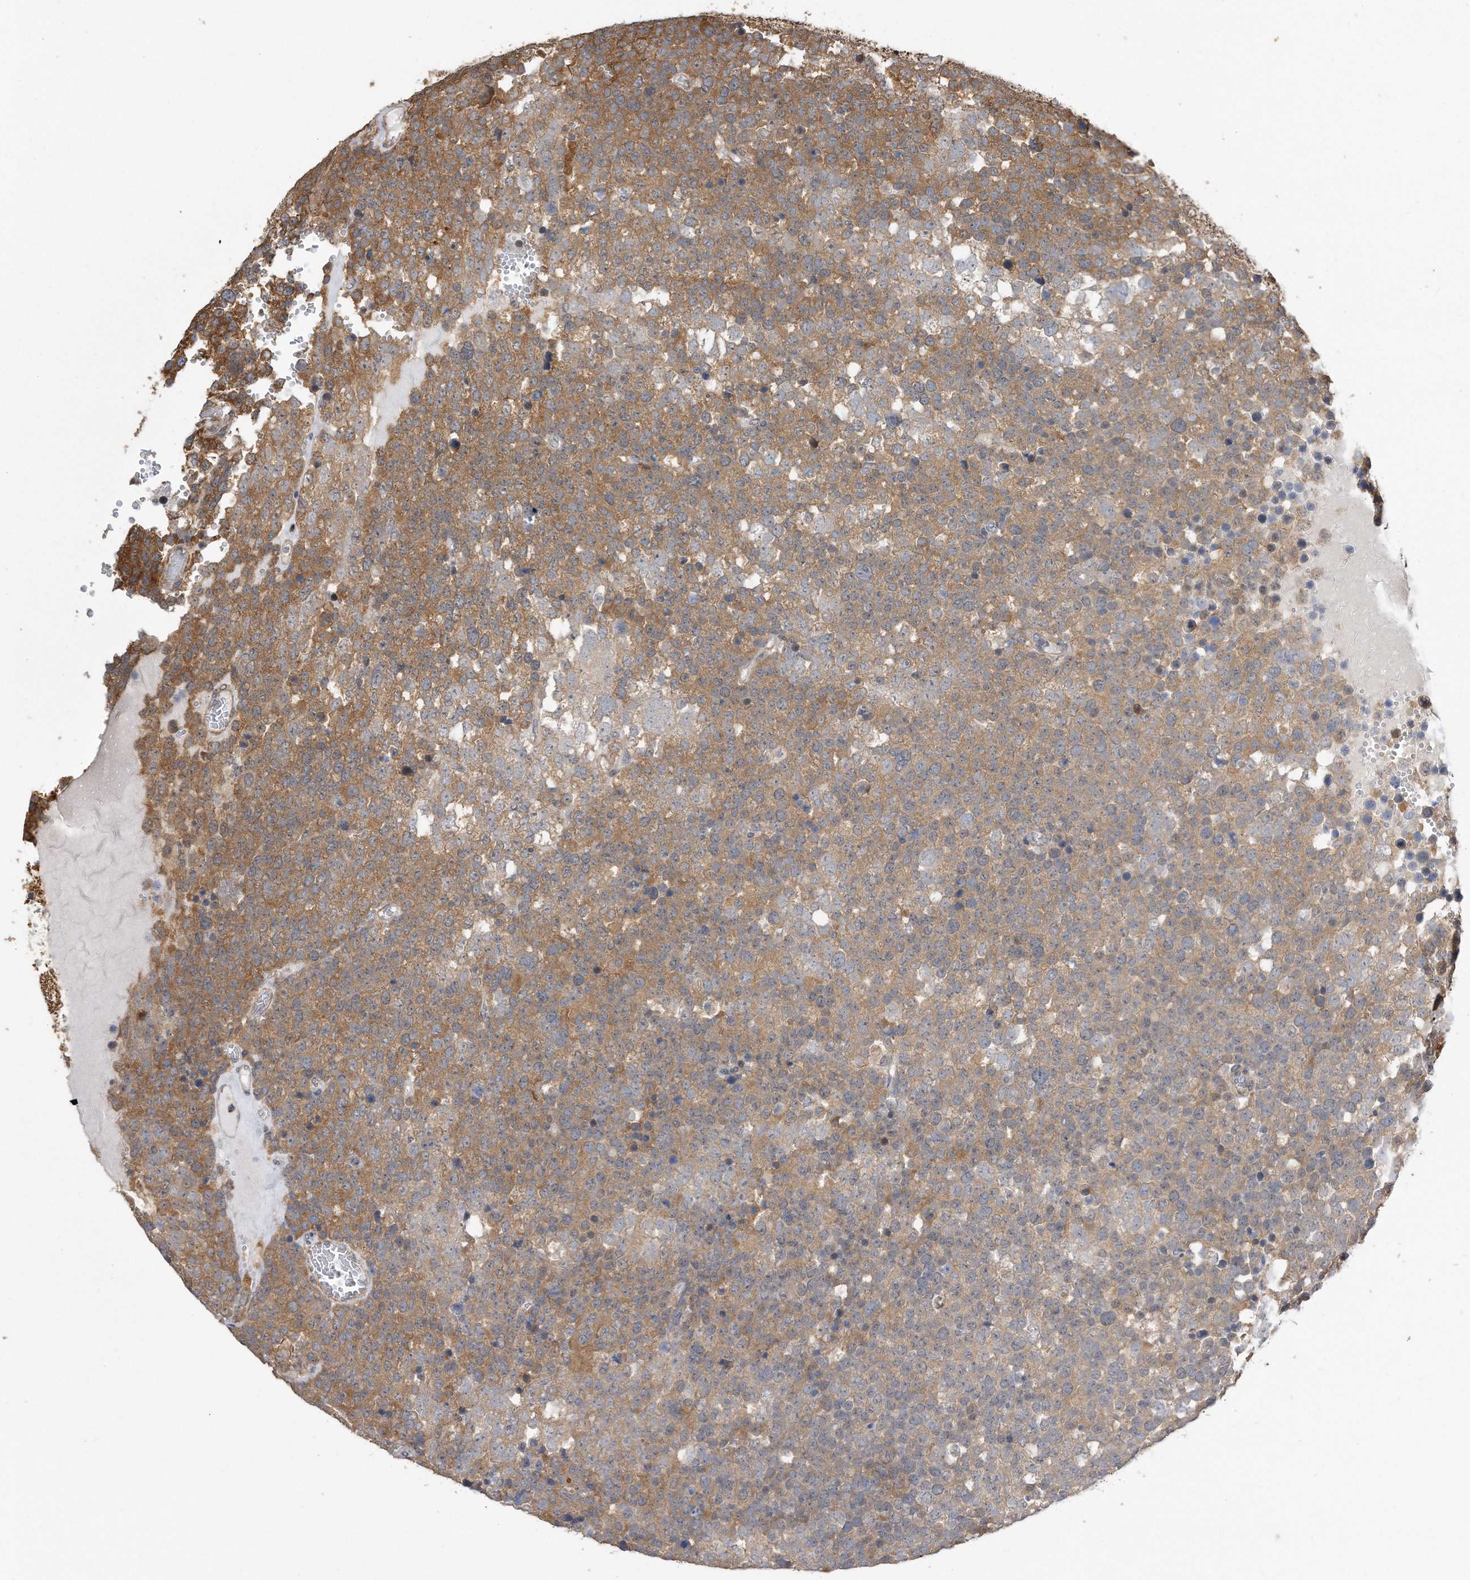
{"staining": {"intensity": "moderate", "quantity": ">75%", "location": "cytoplasmic/membranous"}, "tissue": "testis cancer", "cell_type": "Tumor cells", "image_type": "cancer", "snomed": [{"axis": "morphology", "description": "Seminoma, NOS"}, {"axis": "topography", "description": "Testis"}], "caption": "Protein staining shows moderate cytoplasmic/membranous expression in about >75% of tumor cells in testis seminoma.", "gene": "TCP1", "patient": {"sex": "male", "age": 71}}